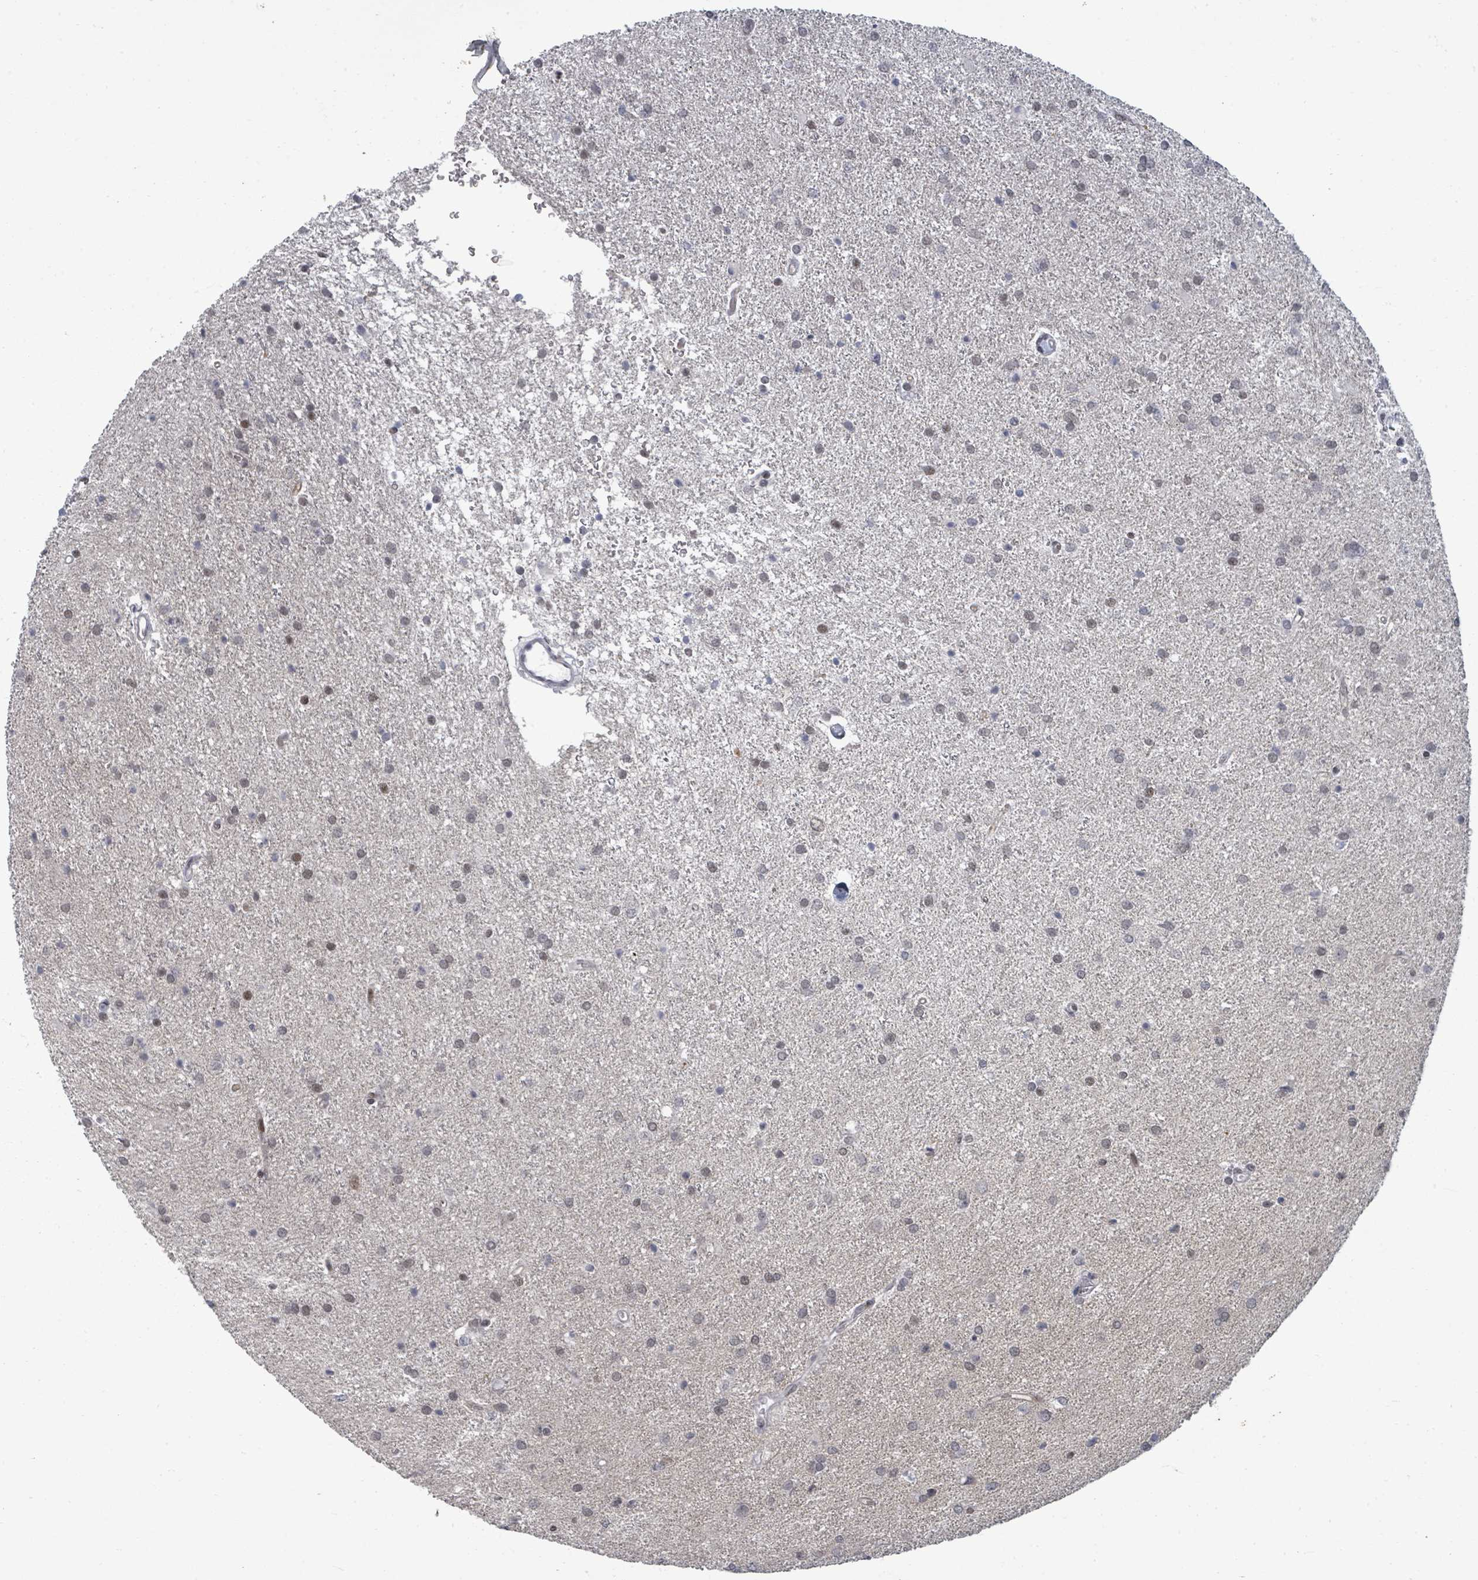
{"staining": {"intensity": "weak", "quantity": "<25%", "location": "nuclear"}, "tissue": "glioma", "cell_type": "Tumor cells", "image_type": "cancer", "snomed": [{"axis": "morphology", "description": "Glioma, malignant, High grade"}, {"axis": "topography", "description": "Brain"}], "caption": "Protein analysis of malignant glioma (high-grade) demonstrates no significant staining in tumor cells.", "gene": "ERCC5", "patient": {"sex": "female", "age": 50}}